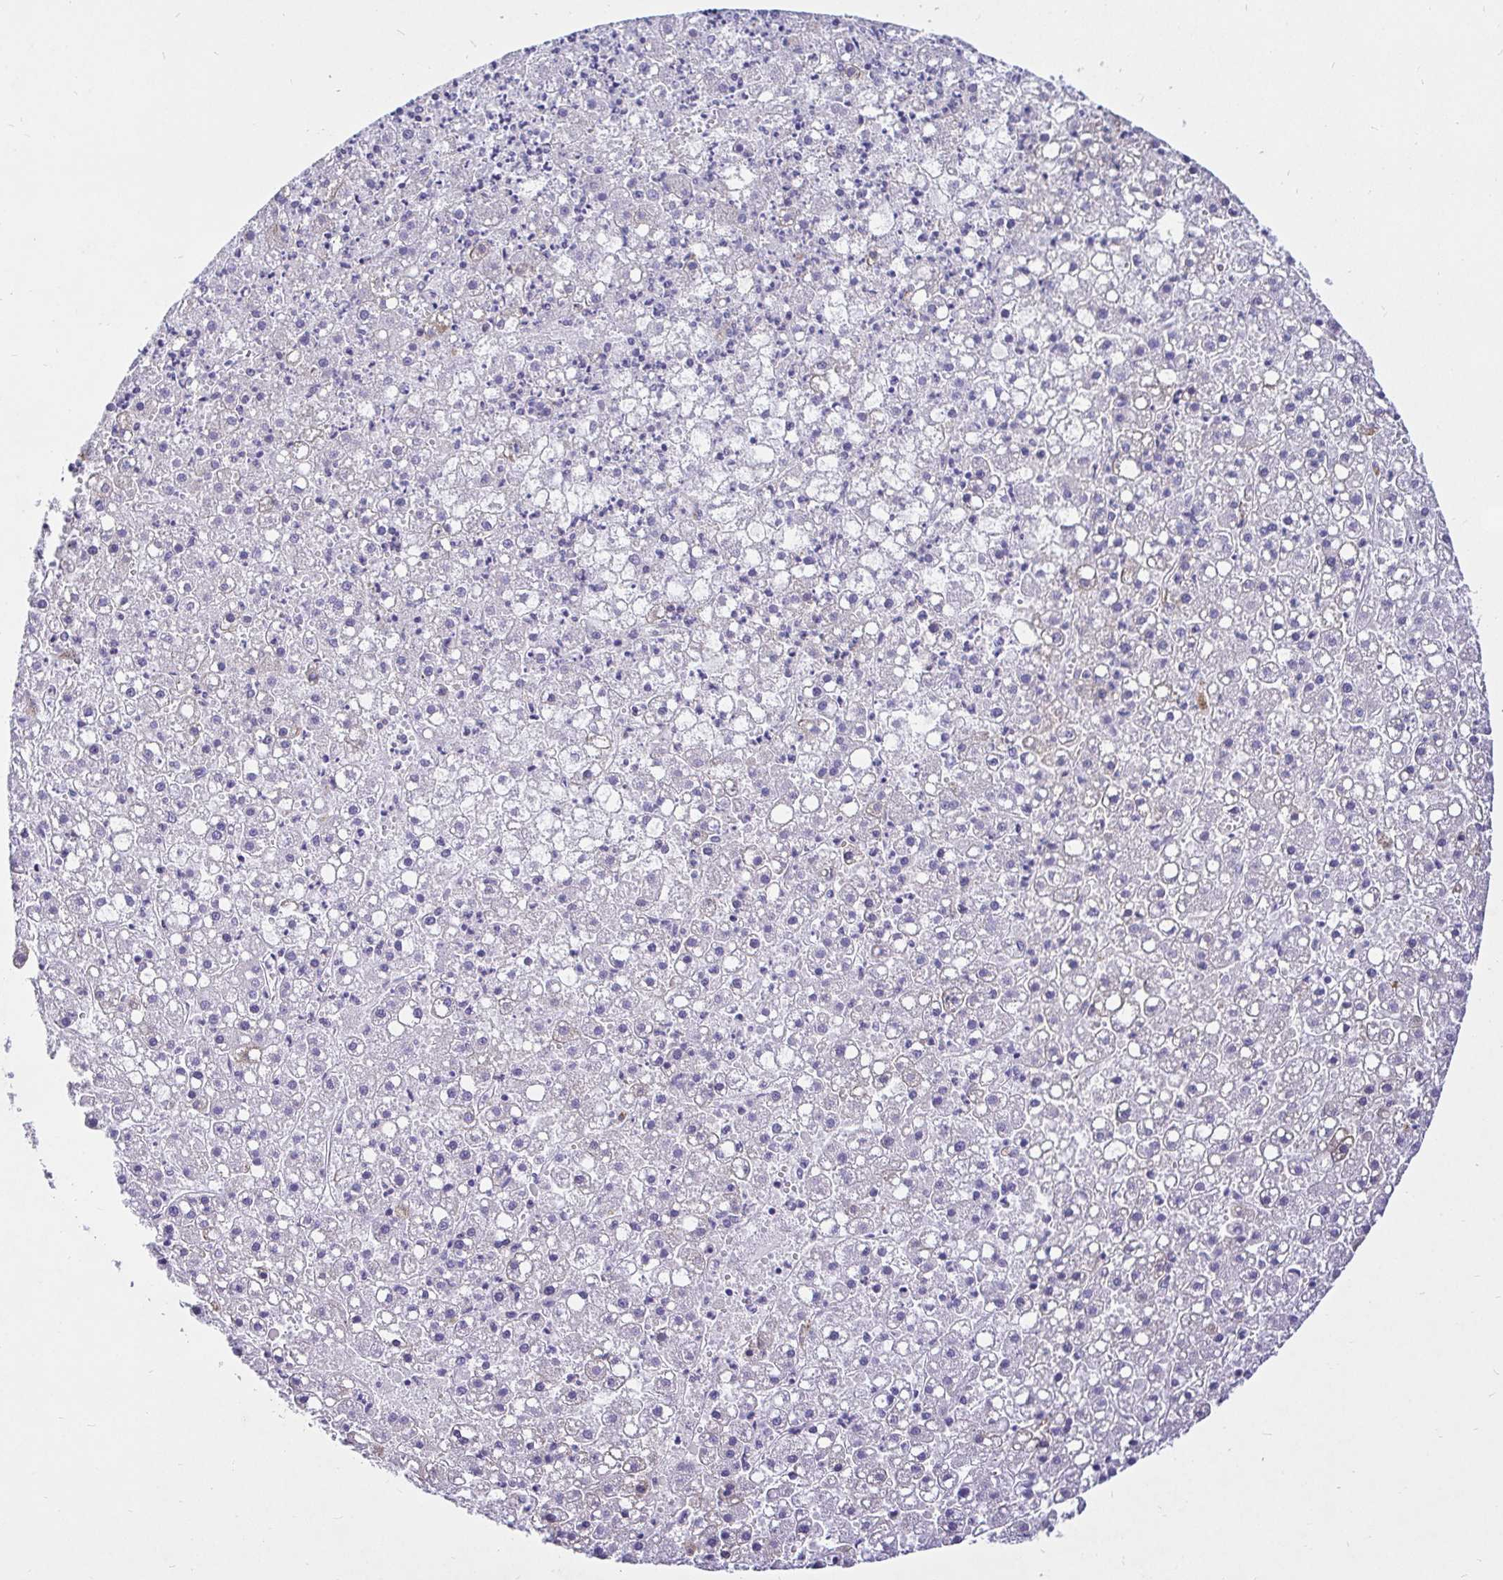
{"staining": {"intensity": "negative", "quantity": "none", "location": "none"}, "tissue": "liver cancer", "cell_type": "Tumor cells", "image_type": "cancer", "snomed": [{"axis": "morphology", "description": "Carcinoma, Hepatocellular, NOS"}, {"axis": "topography", "description": "Liver"}], "caption": "Image shows no significant protein expression in tumor cells of liver hepatocellular carcinoma.", "gene": "CCDC122", "patient": {"sex": "male", "age": 67}}